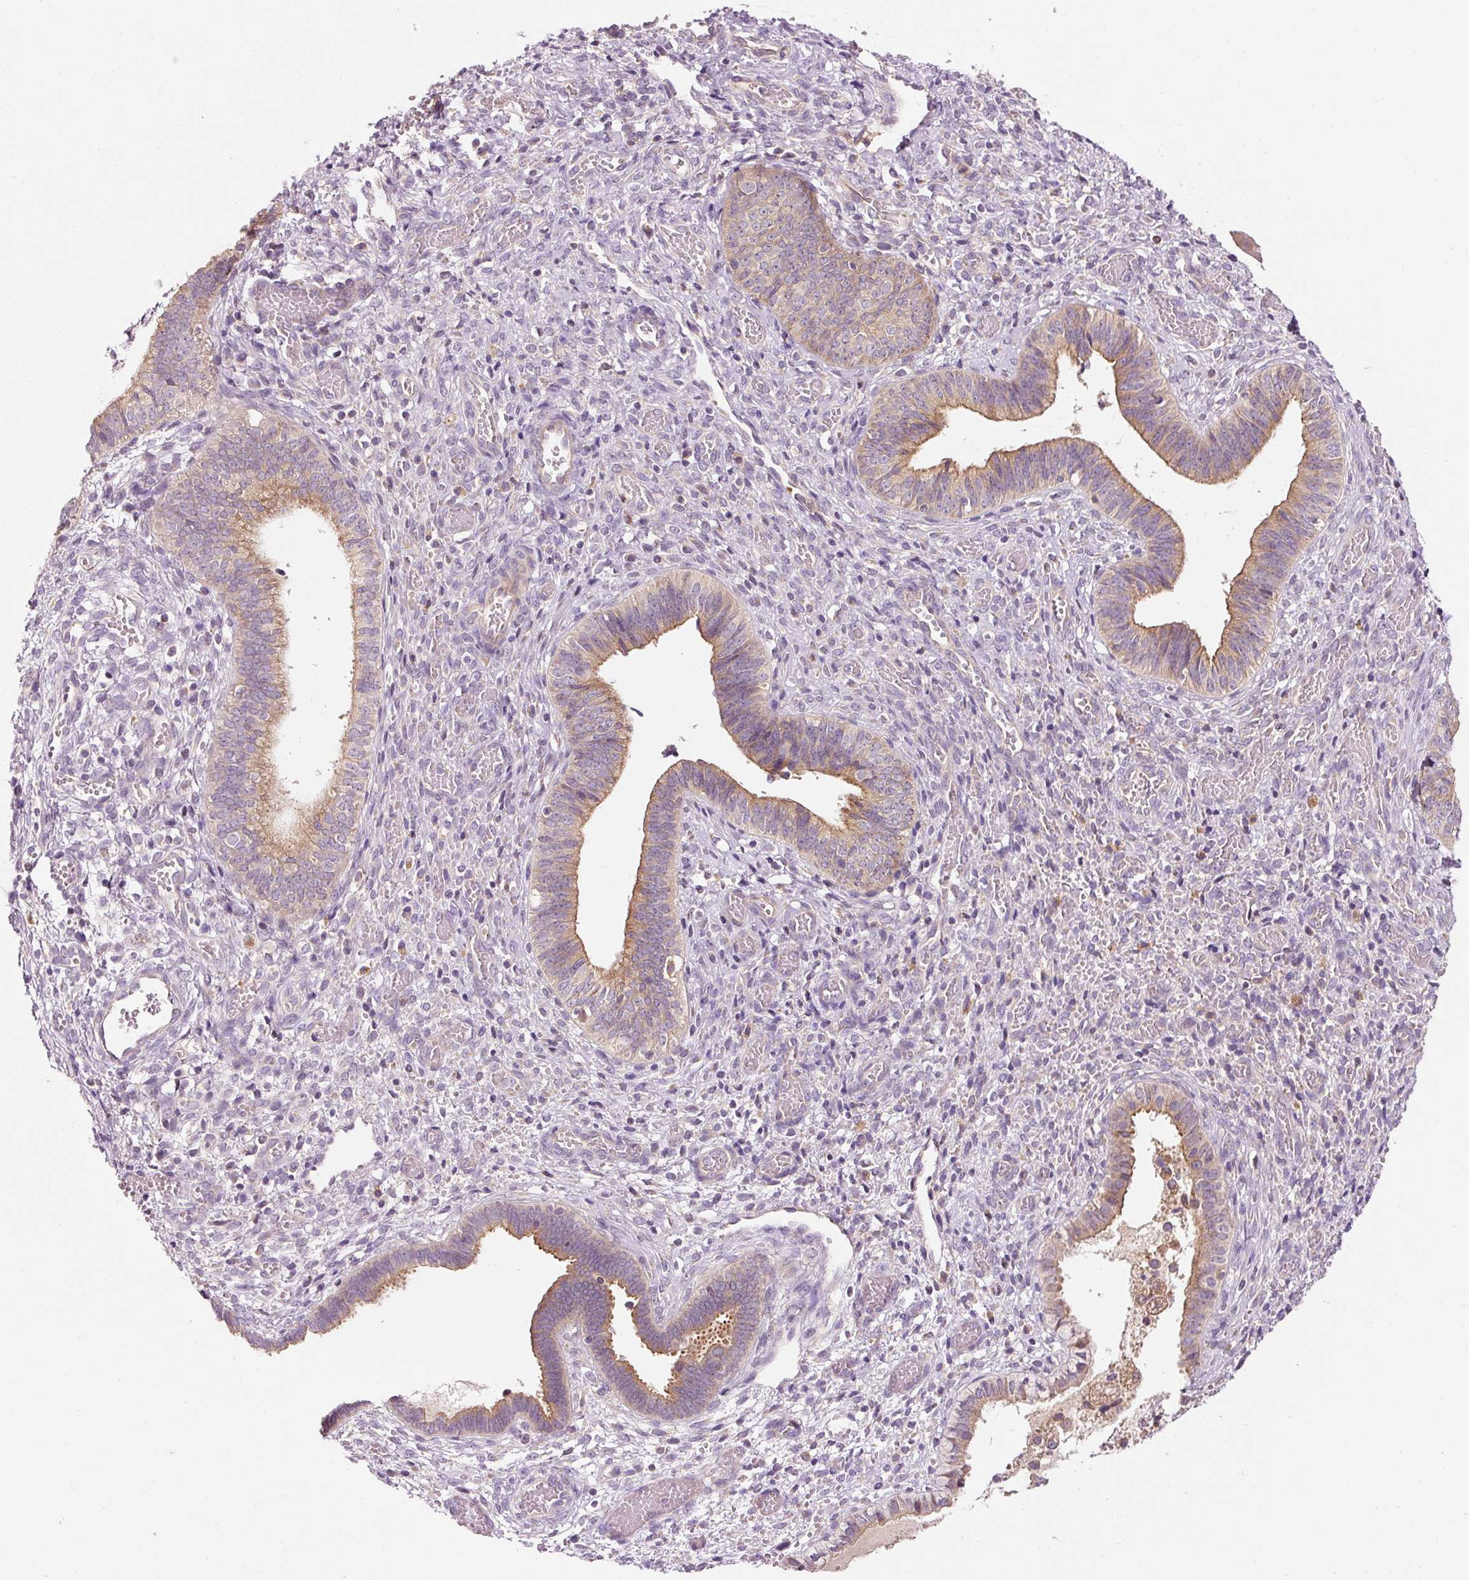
{"staining": {"intensity": "moderate", "quantity": "25%-75%", "location": "cytoplasmic/membranous"}, "tissue": "cervical cancer", "cell_type": "Tumor cells", "image_type": "cancer", "snomed": [{"axis": "morphology", "description": "Squamous cell carcinoma, NOS"}, {"axis": "topography", "description": "Cervix"}], "caption": "DAB (3,3'-diaminobenzidine) immunohistochemical staining of human cervical cancer (squamous cell carcinoma) exhibits moderate cytoplasmic/membranous protein expression in approximately 25%-75% of tumor cells. (DAB IHC, brown staining for protein, blue staining for nuclei).", "gene": "NAPA", "patient": {"sex": "female", "age": 59}}